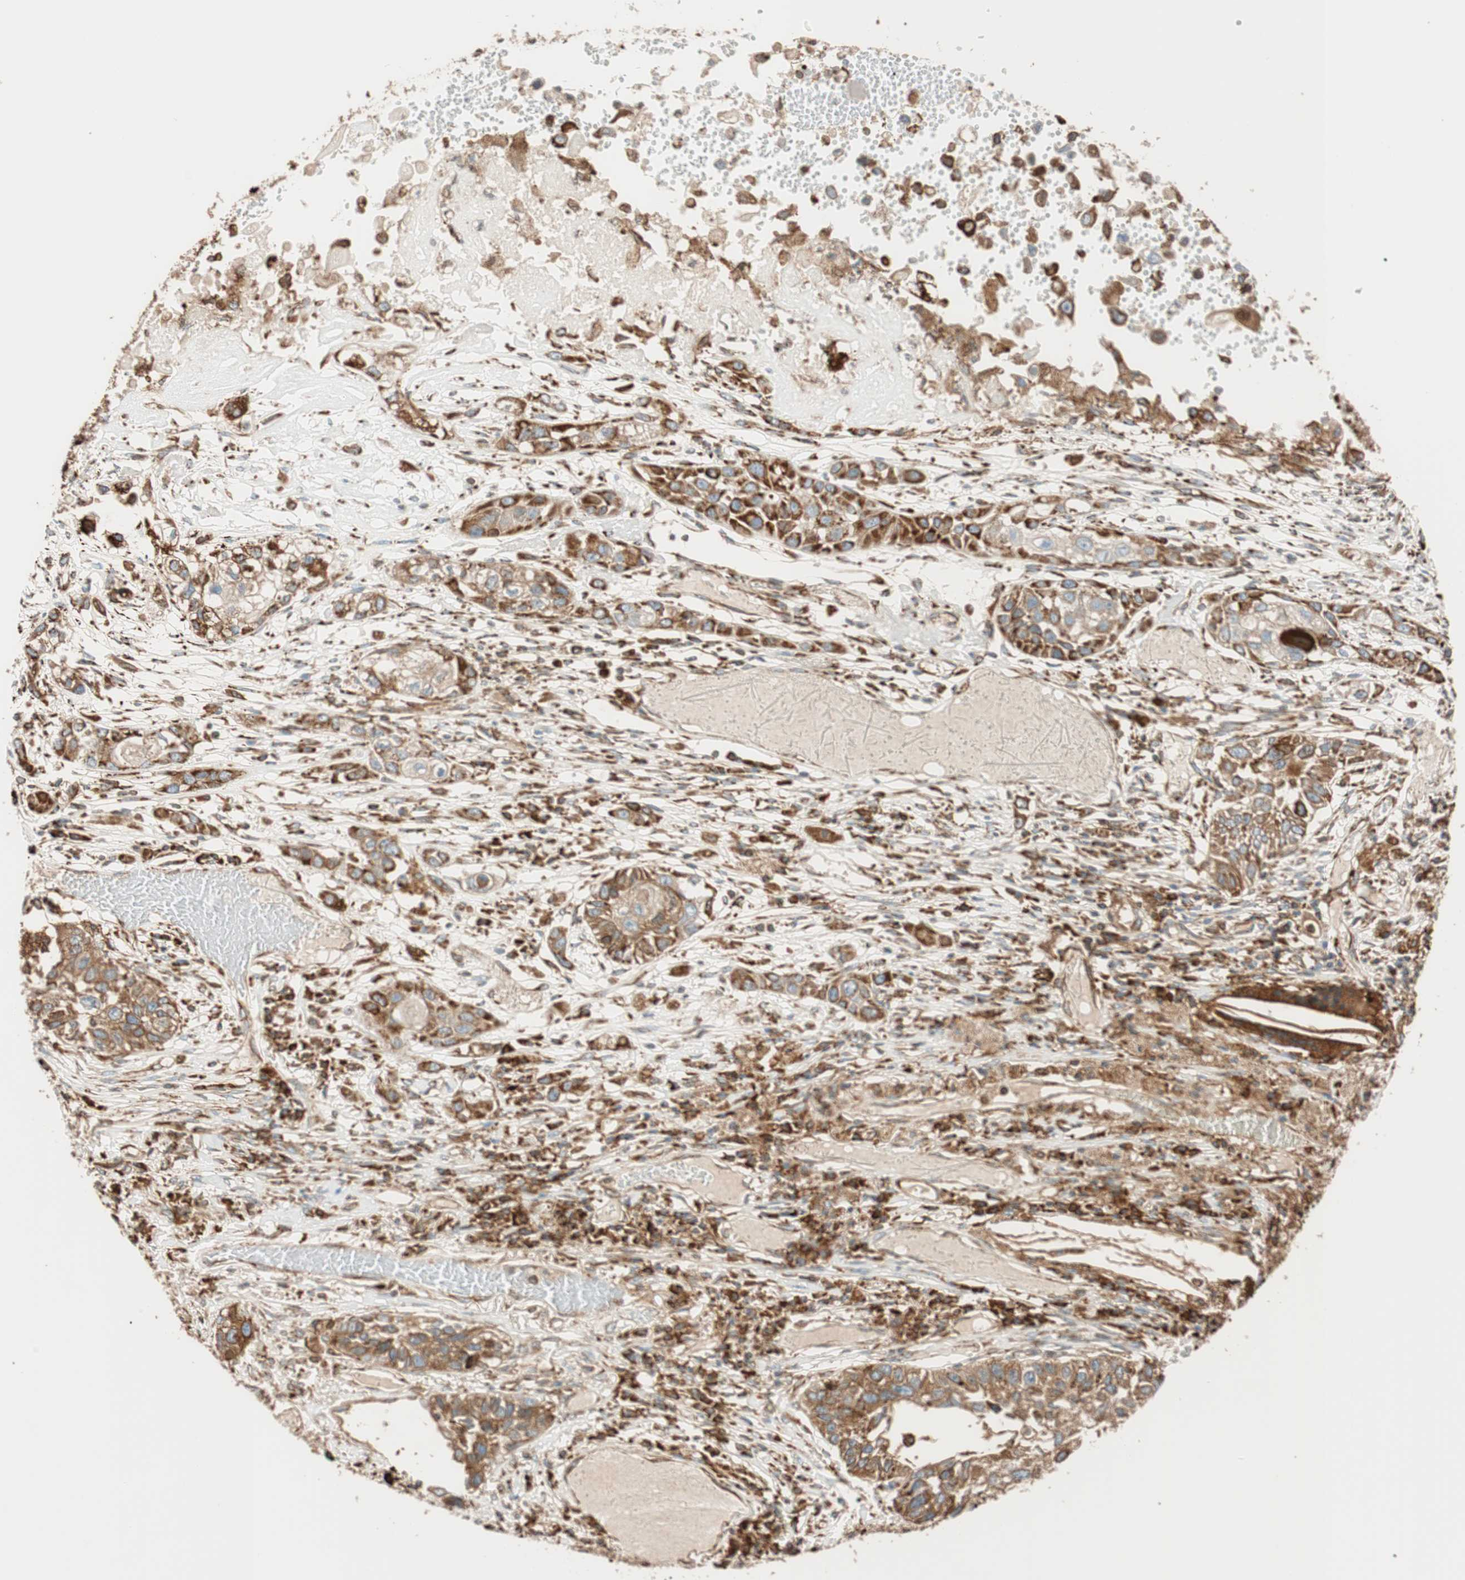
{"staining": {"intensity": "moderate", "quantity": ">75%", "location": "cytoplasmic/membranous"}, "tissue": "lung cancer", "cell_type": "Tumor cells", "image_type": "cancer", "snomed": [{"axis": "morphology", "description": "Squamous cell carcinoma, NOS"}, {"axis": "topography", "description": "Lung"}], "caption": "Human lung cancer (squamous cell carcinoma) stained with a brown dye demonstrates moderate cytoplasmic/membranous positive positivity in about >75% of tumor cells.", "gene": "PRKCSH", "patient": {"sex": "male", "age": 71}}